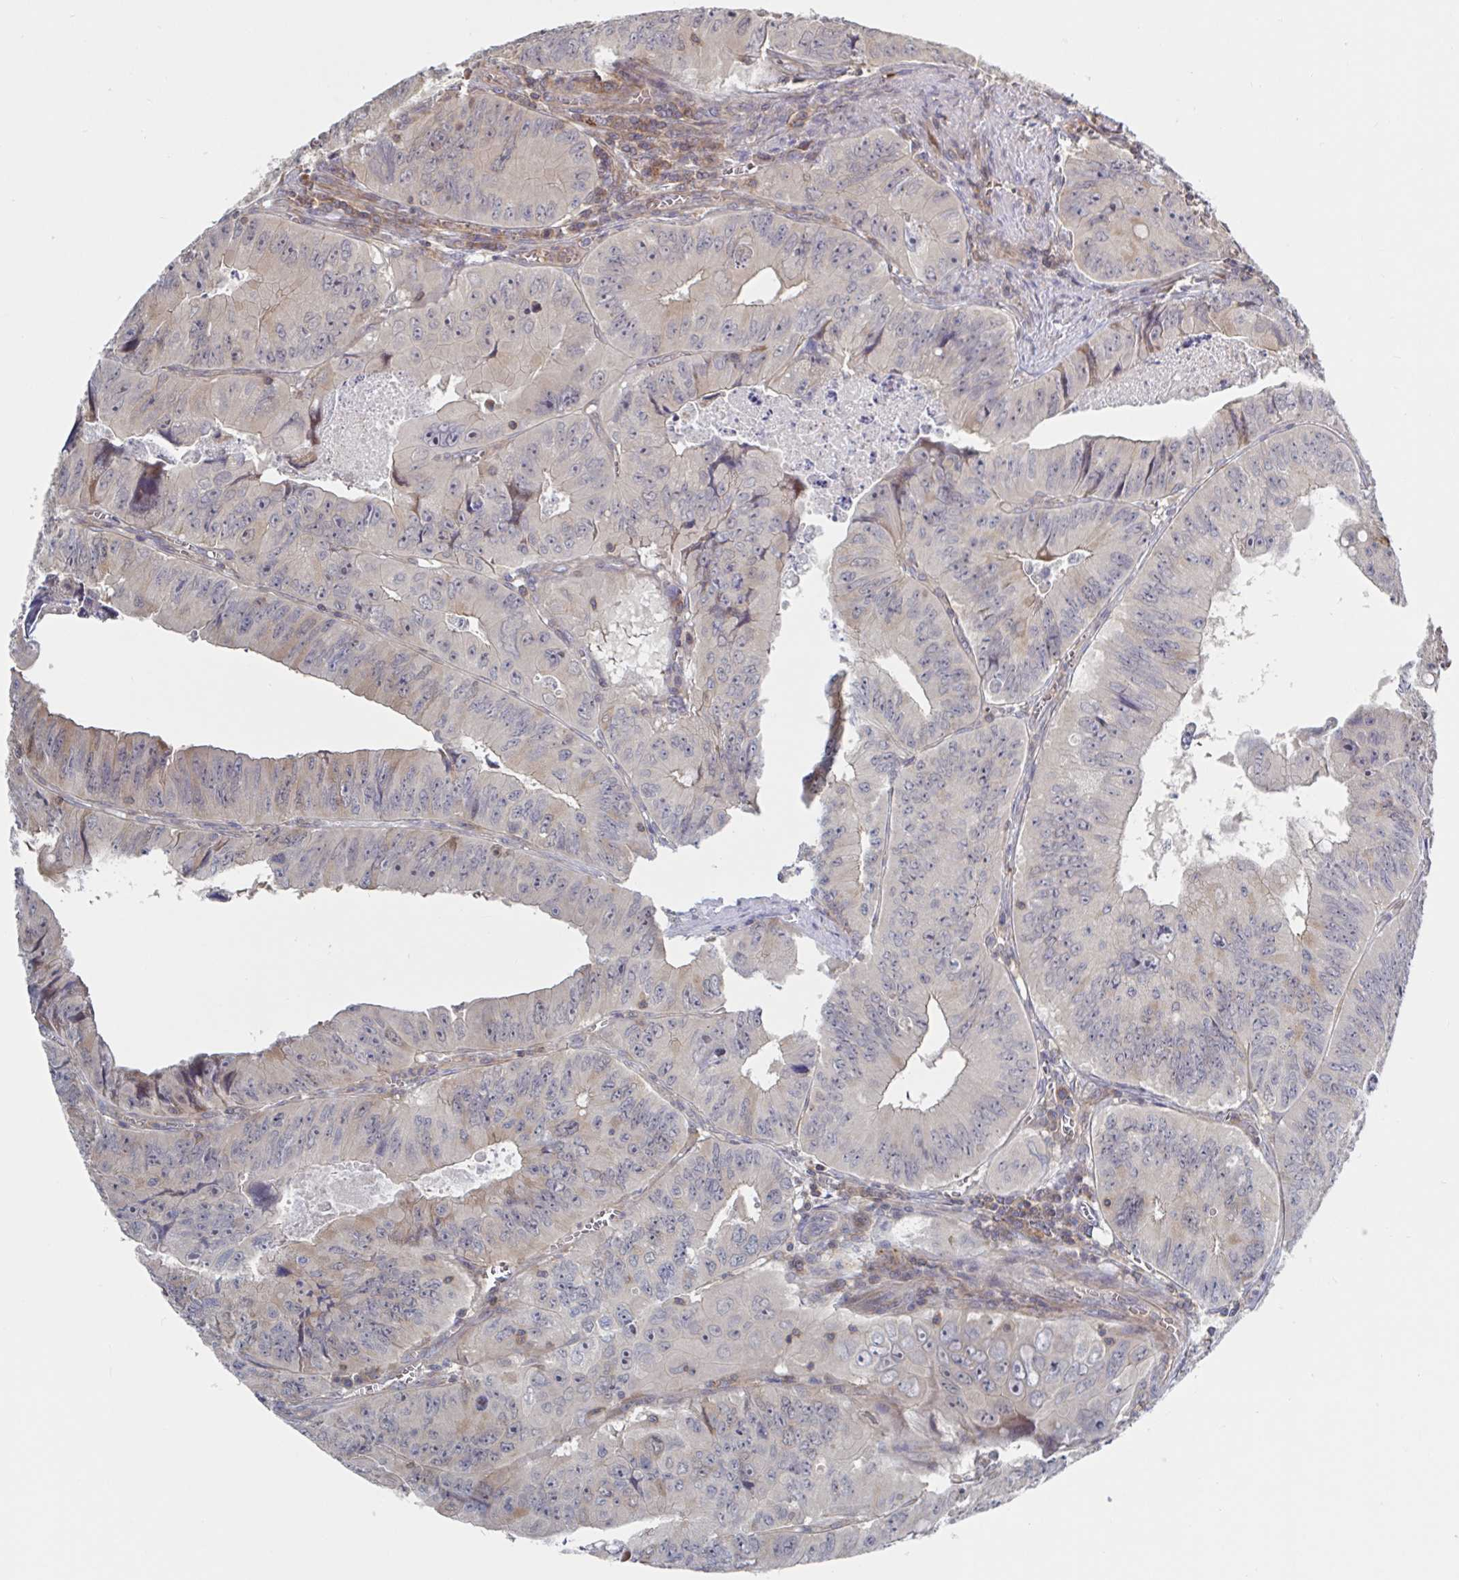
{"staining": {"intensity": "weak", "quantity": "25%-75%", "location": "cytoplasmic/membranous"}, "tissue": "colorectal cancer", "cell_type": "Tumor cells", "image_type": "cancer", "snomed": [{"axis": "morphology", "description": "Adenocarcinoma, NOS"}, {"axis": "topography", "description": "Colon"}], "caption": "Weak cytoplasmic/membranous protein staining is appreciated in about 25%-75% of tumor cells in colorectal adenocarcinoma.", "gene": "DHRS12", "patient": {"sex": "female", "age": 84}}